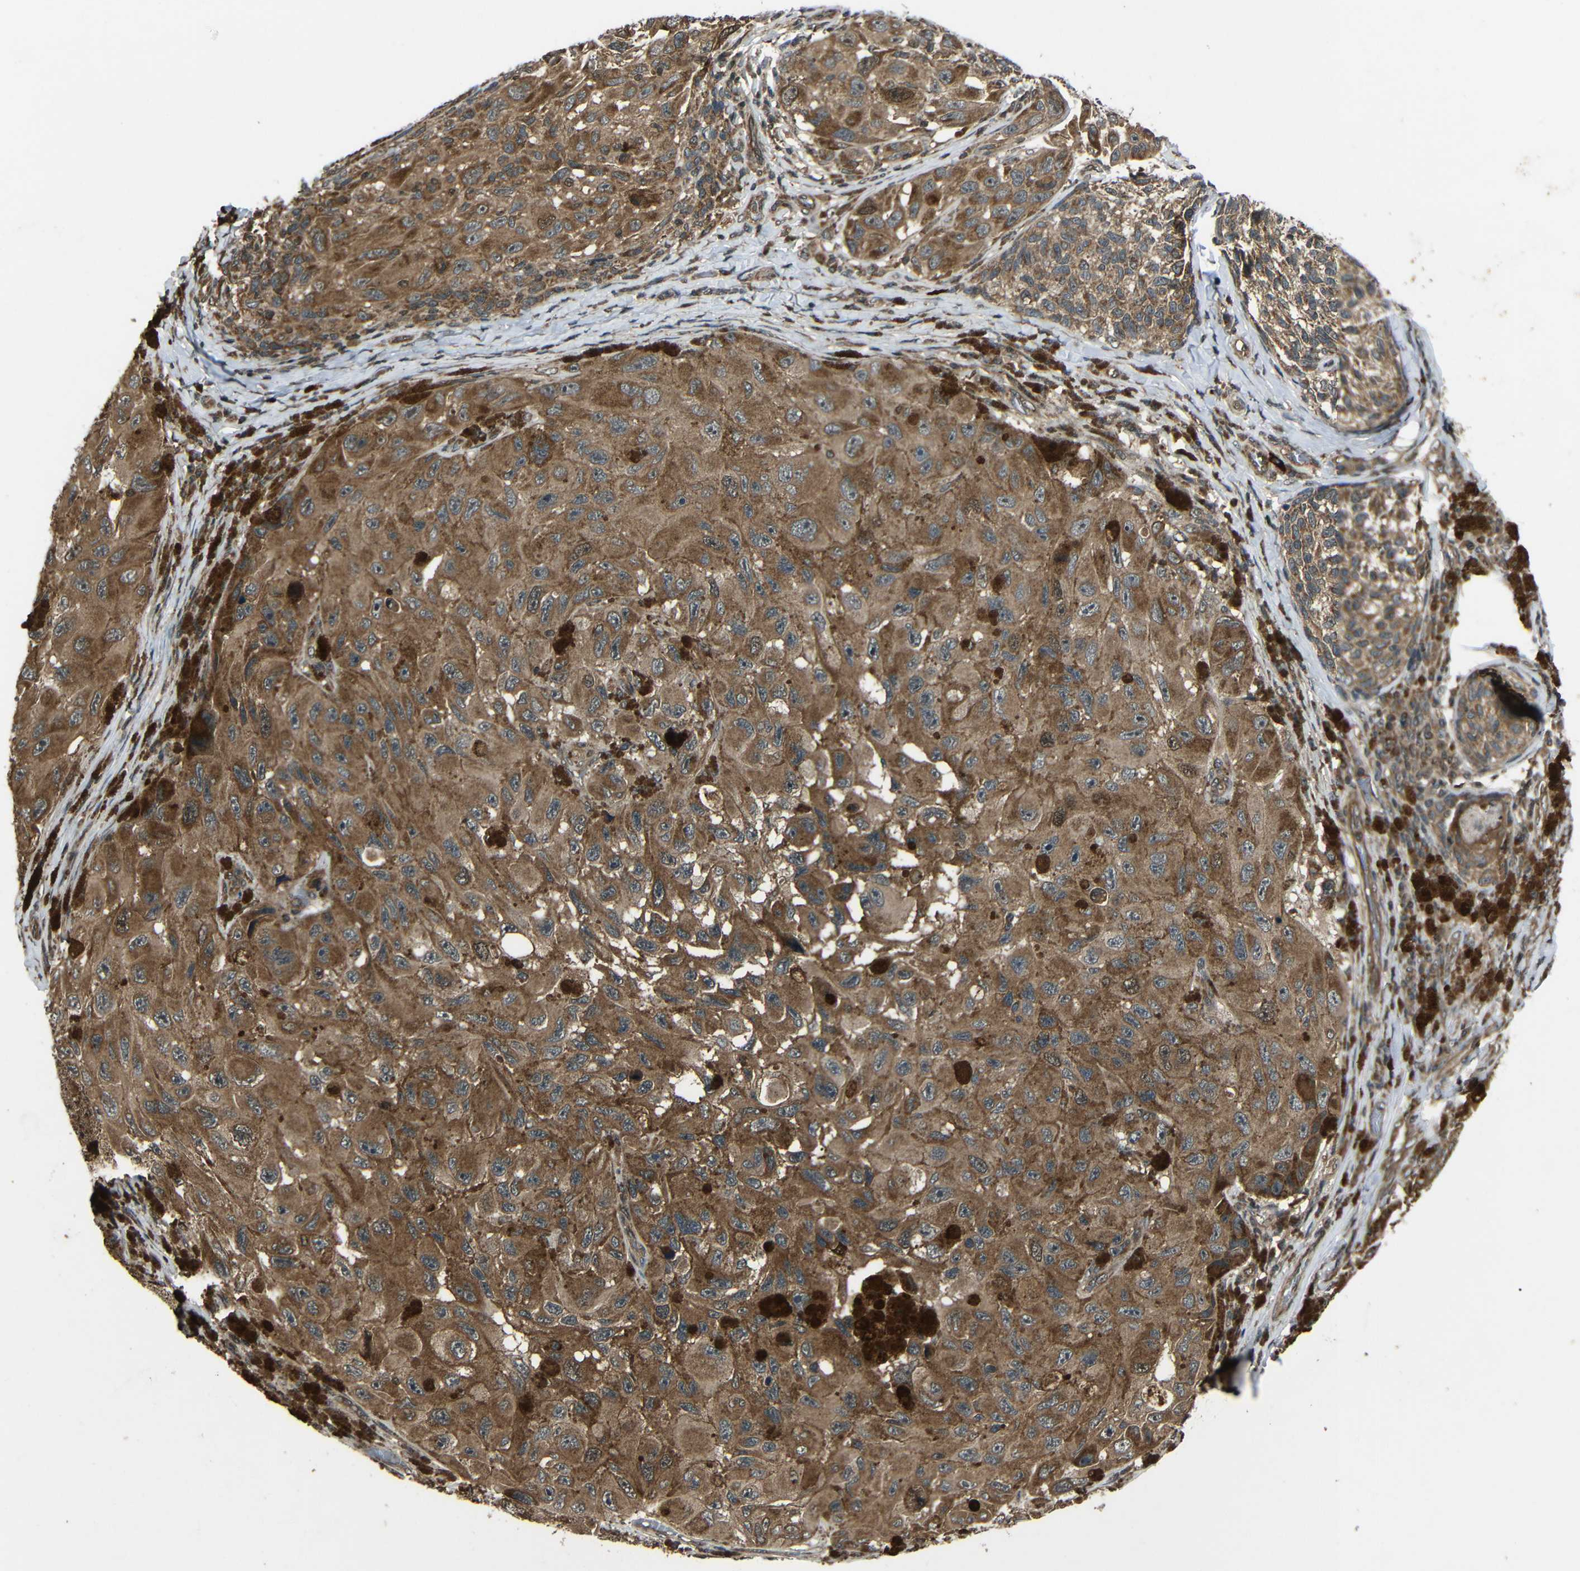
{"staining": {"intensity": "moderate", "quantity": ">75%", "location": "cytoplasmic/membranous"}, "tissue": "melanoma", "cell_type": "Tumor cells", "image_type": "cancer", "snomed": [{"axis": "morphology", "description": "Malignant melanoma, NOS"}, {"axis": "topography", "description": "Skin"}], "caption": "There is medium levels of moderate cytoplasmic/membranous positivity in tumor cells of malignant melanoma, as demonstrated by immunohistochemical staining (brown color).", "gene": "PLK2", "patient": {"sex": "female", "age": 73}}